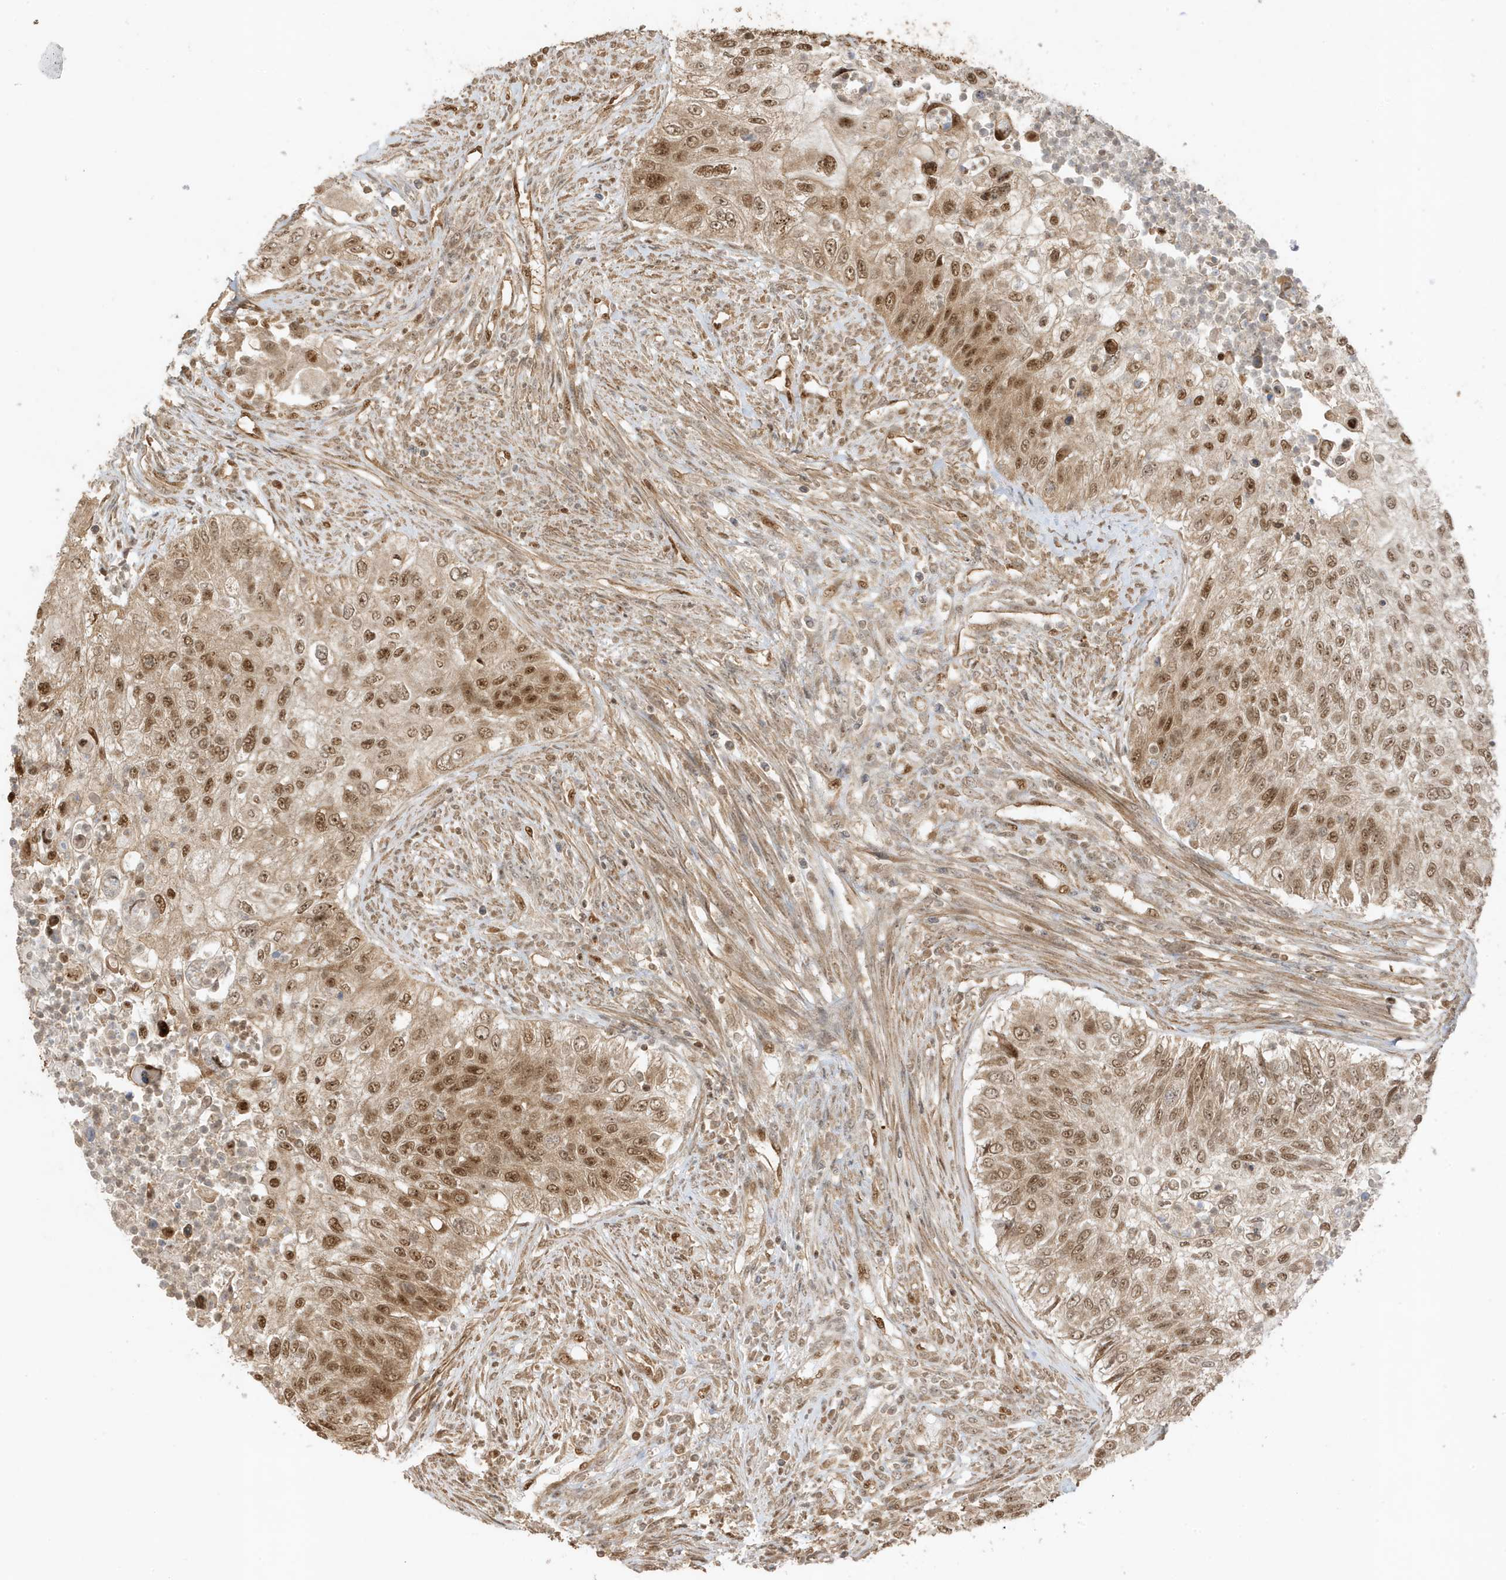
{"staining": {"intensity": "moderate", "quantity": ">75%", "location": "cytoplasmic/membranous,nuclear"}, "tissue": "urothelial cancer", "cell_type": "Tumor cells", "image_type": "cancer", "snomed": [{"axis": "morphology", "description": "Urothelial carcinoma, High grade"}, {"axis": "topography", "description": "Urinary bladder"}], "caption": "Tumor cells exhibit moderate cytoplasmic/membranous and nuclear expression in approximately >75% of cells in urothelial cancer. The staining is performed using DAB (3,3'-diaminobenzidine) brown chromogen to label protein expression. The nuclei are counter-stained blue using hematoxylin.", "gene": "ZBTB41", "patient": {"sex": "female", "age": 60}}